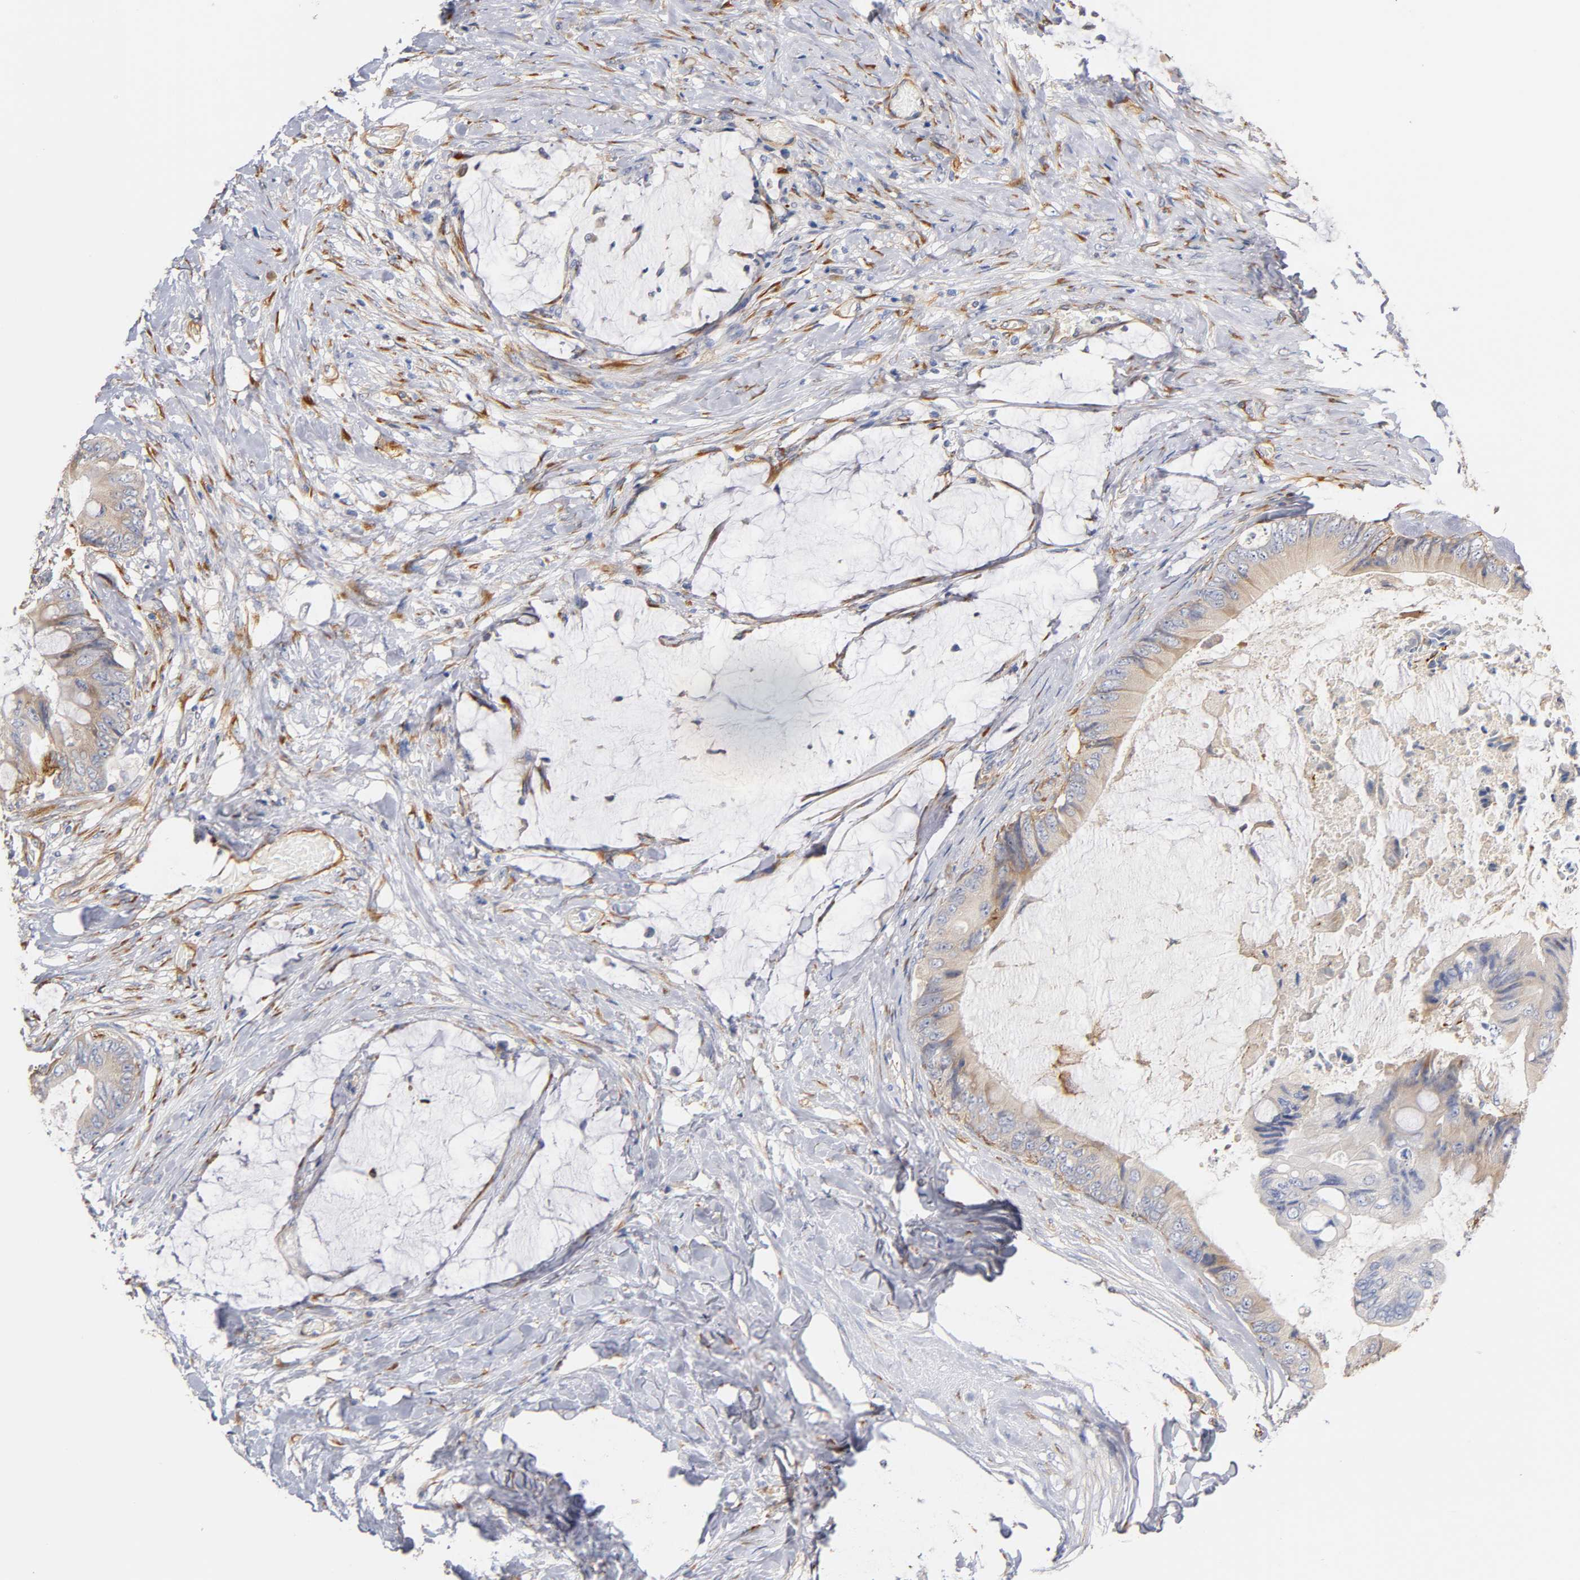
{"staining": {"intensity": "weak", "quantity": "<25%", "location": "cytoplasmic/membranous"}, "tissue": "colorectal cancer", "cell_type": "Tumor cells", "image_type": "cancer", "snomed": [{"axis": "morphology", "description": "Normal tissue, NOS"}, {"axis": "morphology", "description": "Adenocarcinoma, NOS"}, {"axis": "topography", "description": "Rectum"}, {"axis": "topography", "description": "Peripheral nerve tissue"}], "caption": "Immunohistochemistry (IHC) histopathology image of neoplastic tissue: colorectal cancer (adenocarcinoma) stained with DAB displays no significant protein expression in tumor cells.", "gene": "LAMB1", "patient": {"sex": "female", "age": 77}}